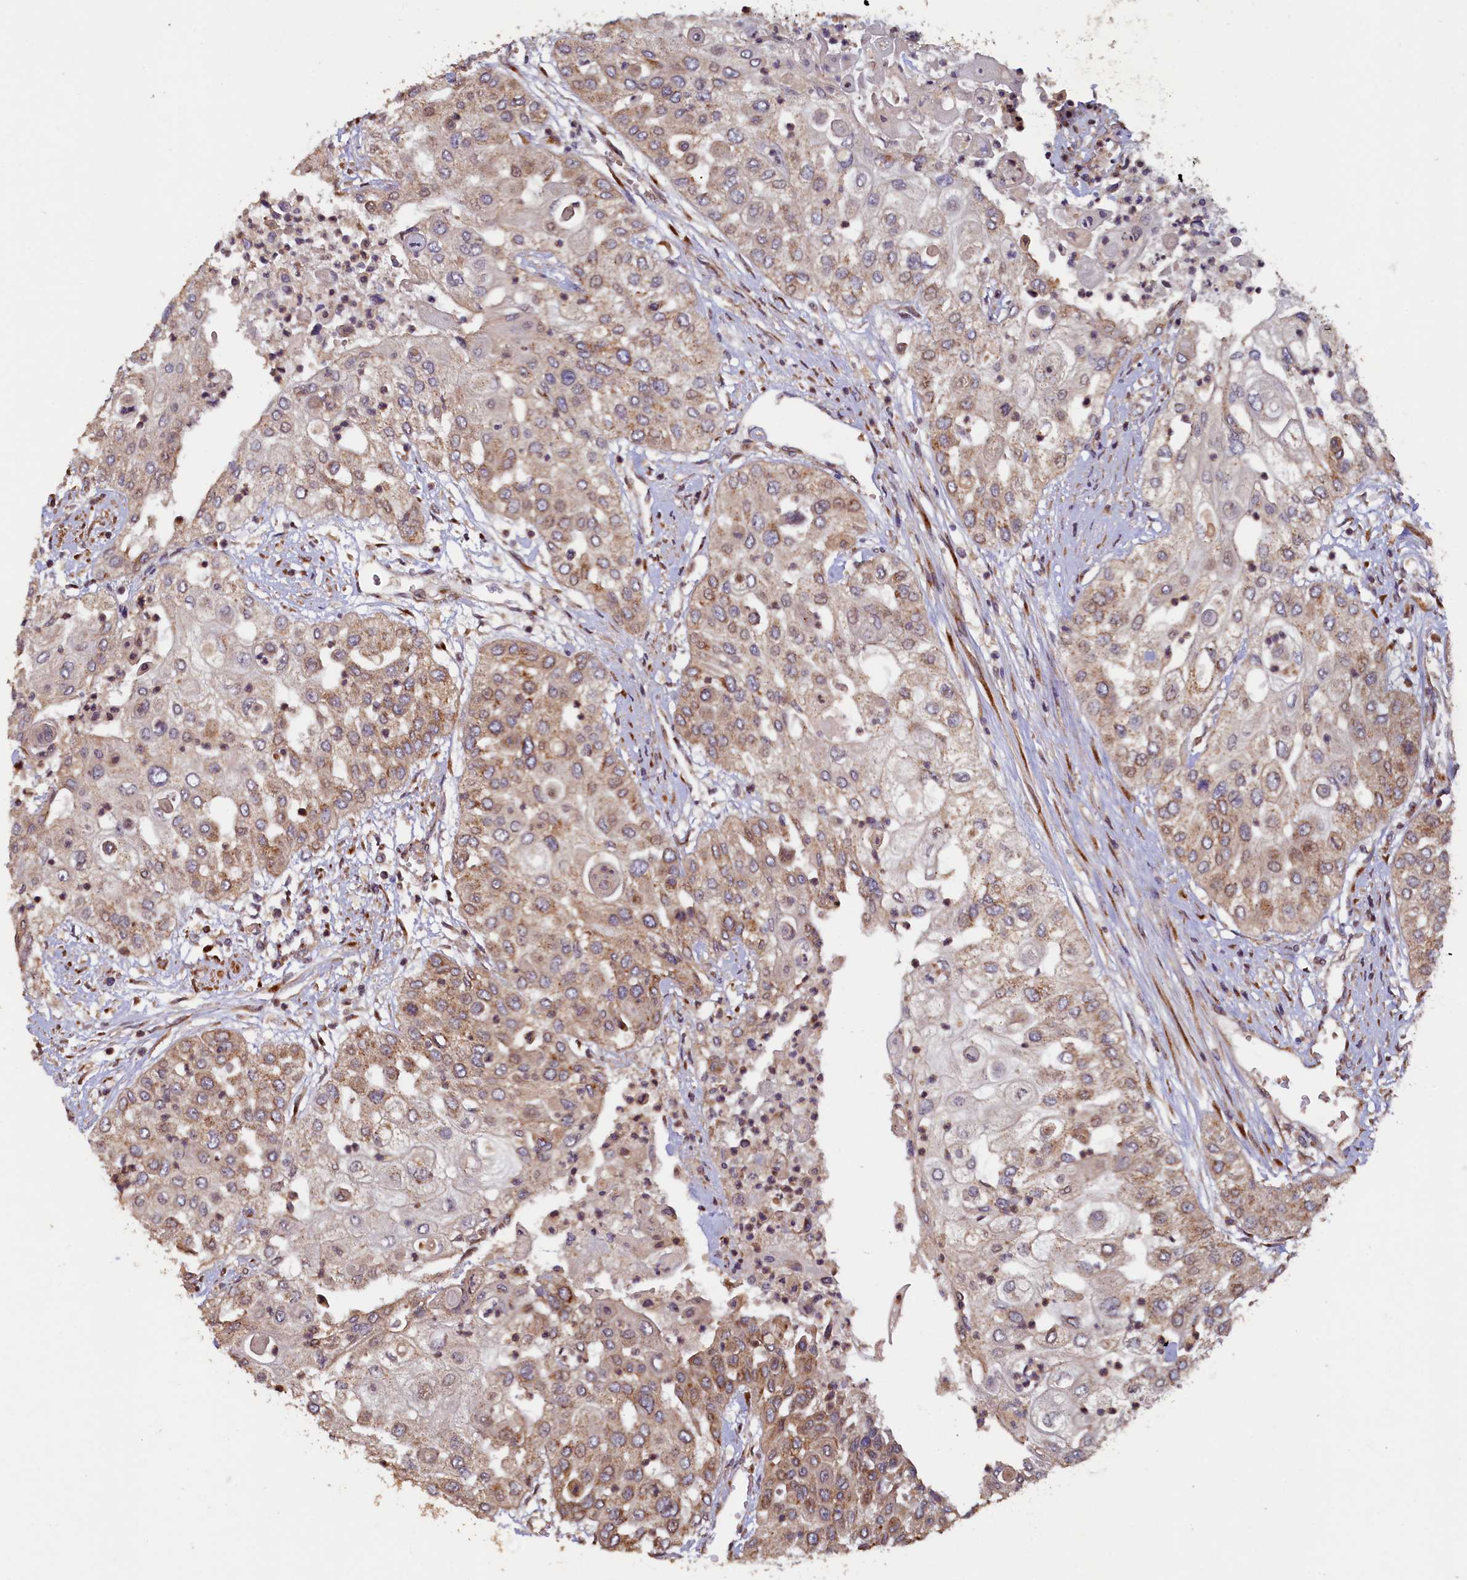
{"staining": {"intensity": "moderate", "quantity": ">75%", "location": "cytoplasmic/membranous"}, "tissue": "urothelial cancer", "cell_type": "Tumor cells", "image_type": "cancer", "snomed": [{"axis": "morphology", "description": "Urothelial carcinoma, High grade"}, {"axis": "topography", "description": "Urinary bladder"}], "caption": "DAB (3,3'-diaminobenzidine) immunohistochemical staining of urothelial cancer displays moderate cytoplasmic/membranous protein positivity in about >75% of tumor cells.", "gene": "TMEM181", "patient": {"sex": "female", "age": 79}}